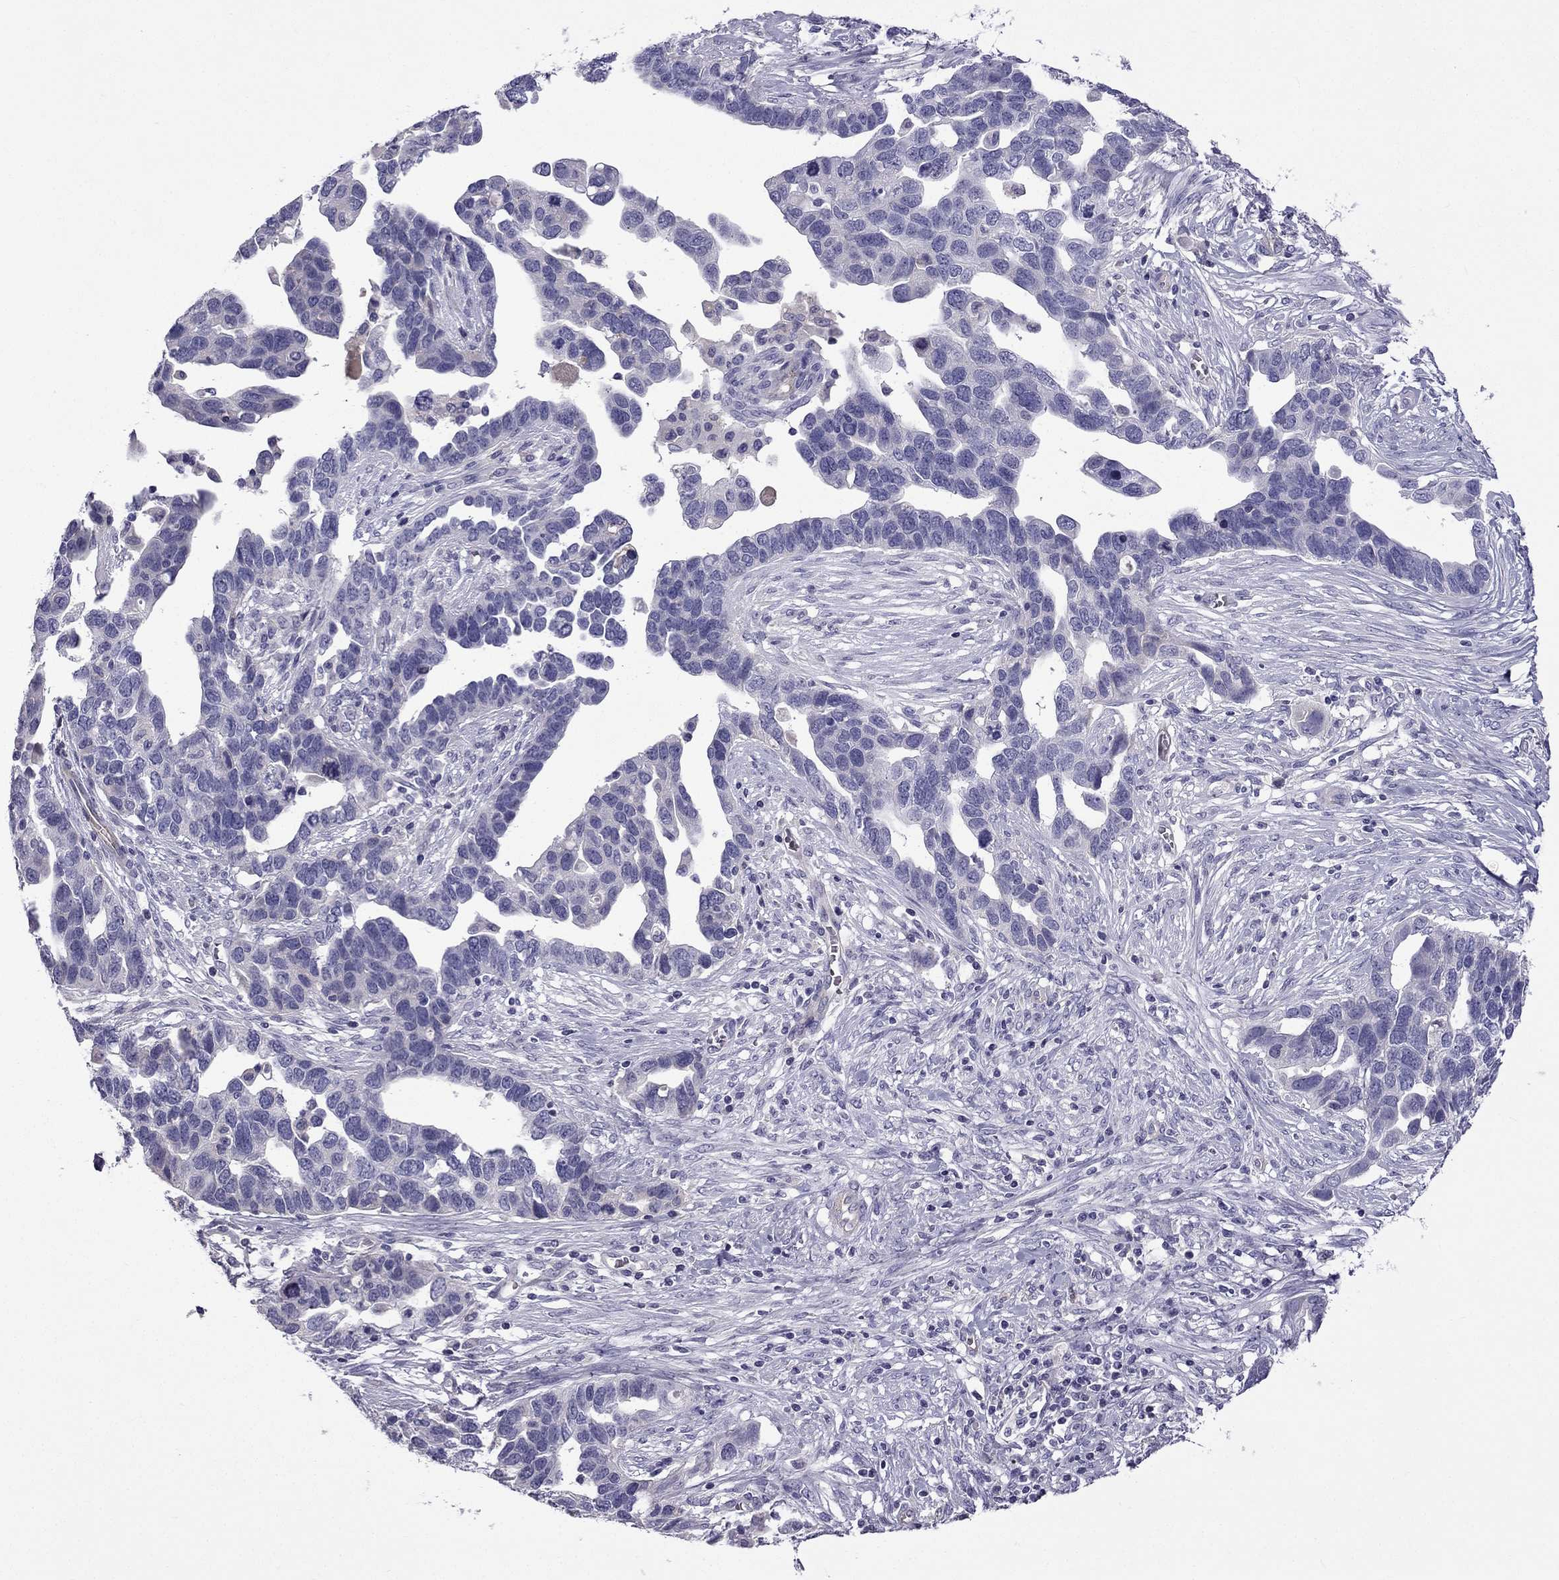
{"staining": {"intensity": "negative", "quantity": "none", "location": "none"}, "tissue": "ovarian cancer", "cell_type": "Tumor cells", "image_type": "cancer", "snomed": [{"axis": "morphology", "description": "Cystadenocarcinoma, serous, NOS"}, {"axis": "topography", "description": "Ovary"}], "caption": "This histopathology image is of ovarian cancer stained with immunohistochemistry (IHC) to label a protein in brown with the nuclei are counter-stained blue. There is no staining in tumor cells.", "gene": "STOML3", "patient": {"sex": "female", "age": 54}}